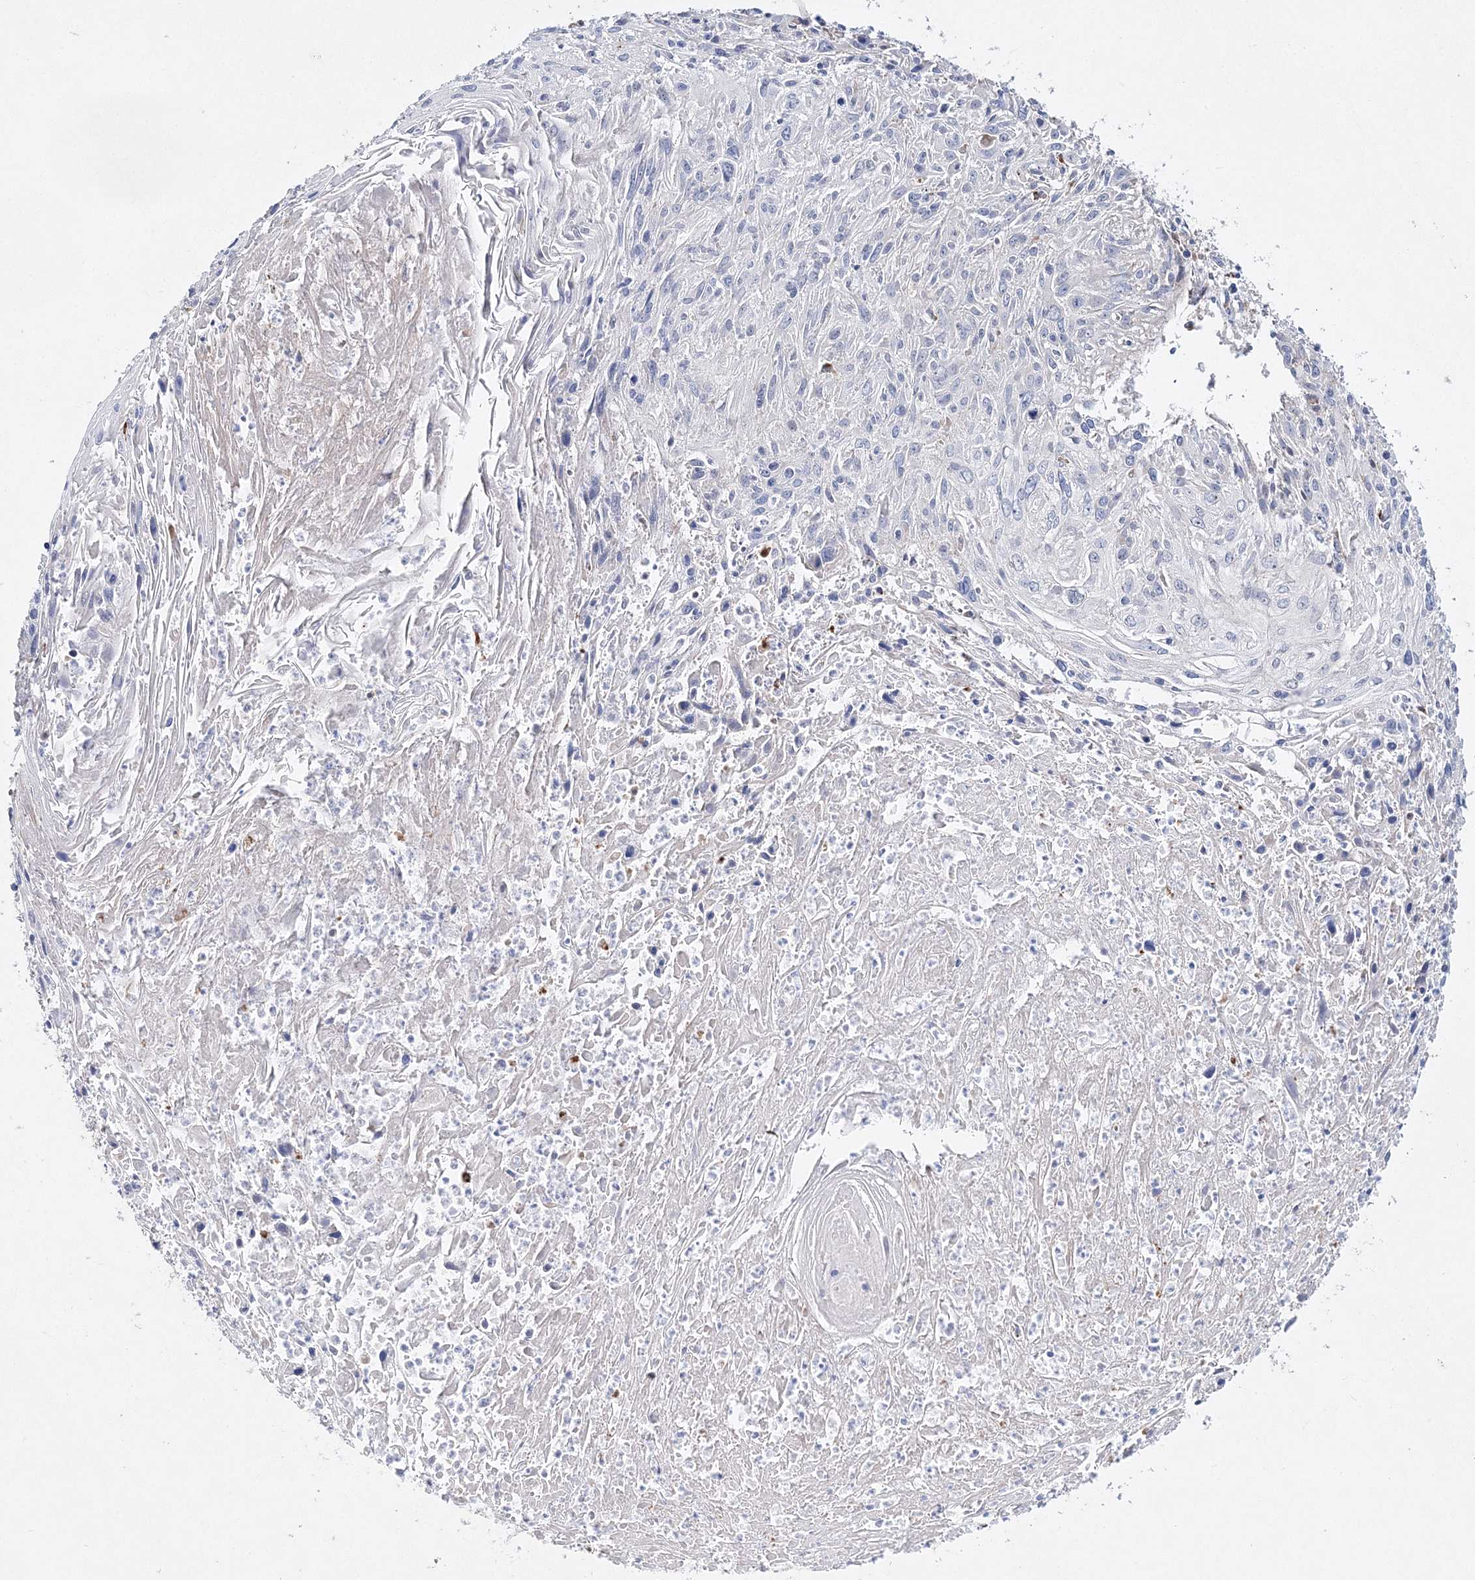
{"staining": {"intensity": "negative", "quantity": "none", "location": "none"}, "tissue": "cervical cancer", "cell_type": "Tumor cells", "image_type": "cancer", "snomed": [{"axis": "morphology", "description": "Squamous cell carcinoma, NOS"}, {"axis": "topography", "description": "Cervix"}], "caption": "Protein analysis of cervical squamous cell carcinoma displays no significant staining in tumor cells.", "gene": "C3orf38", "patient": {"sex": "female", "age": 51}}